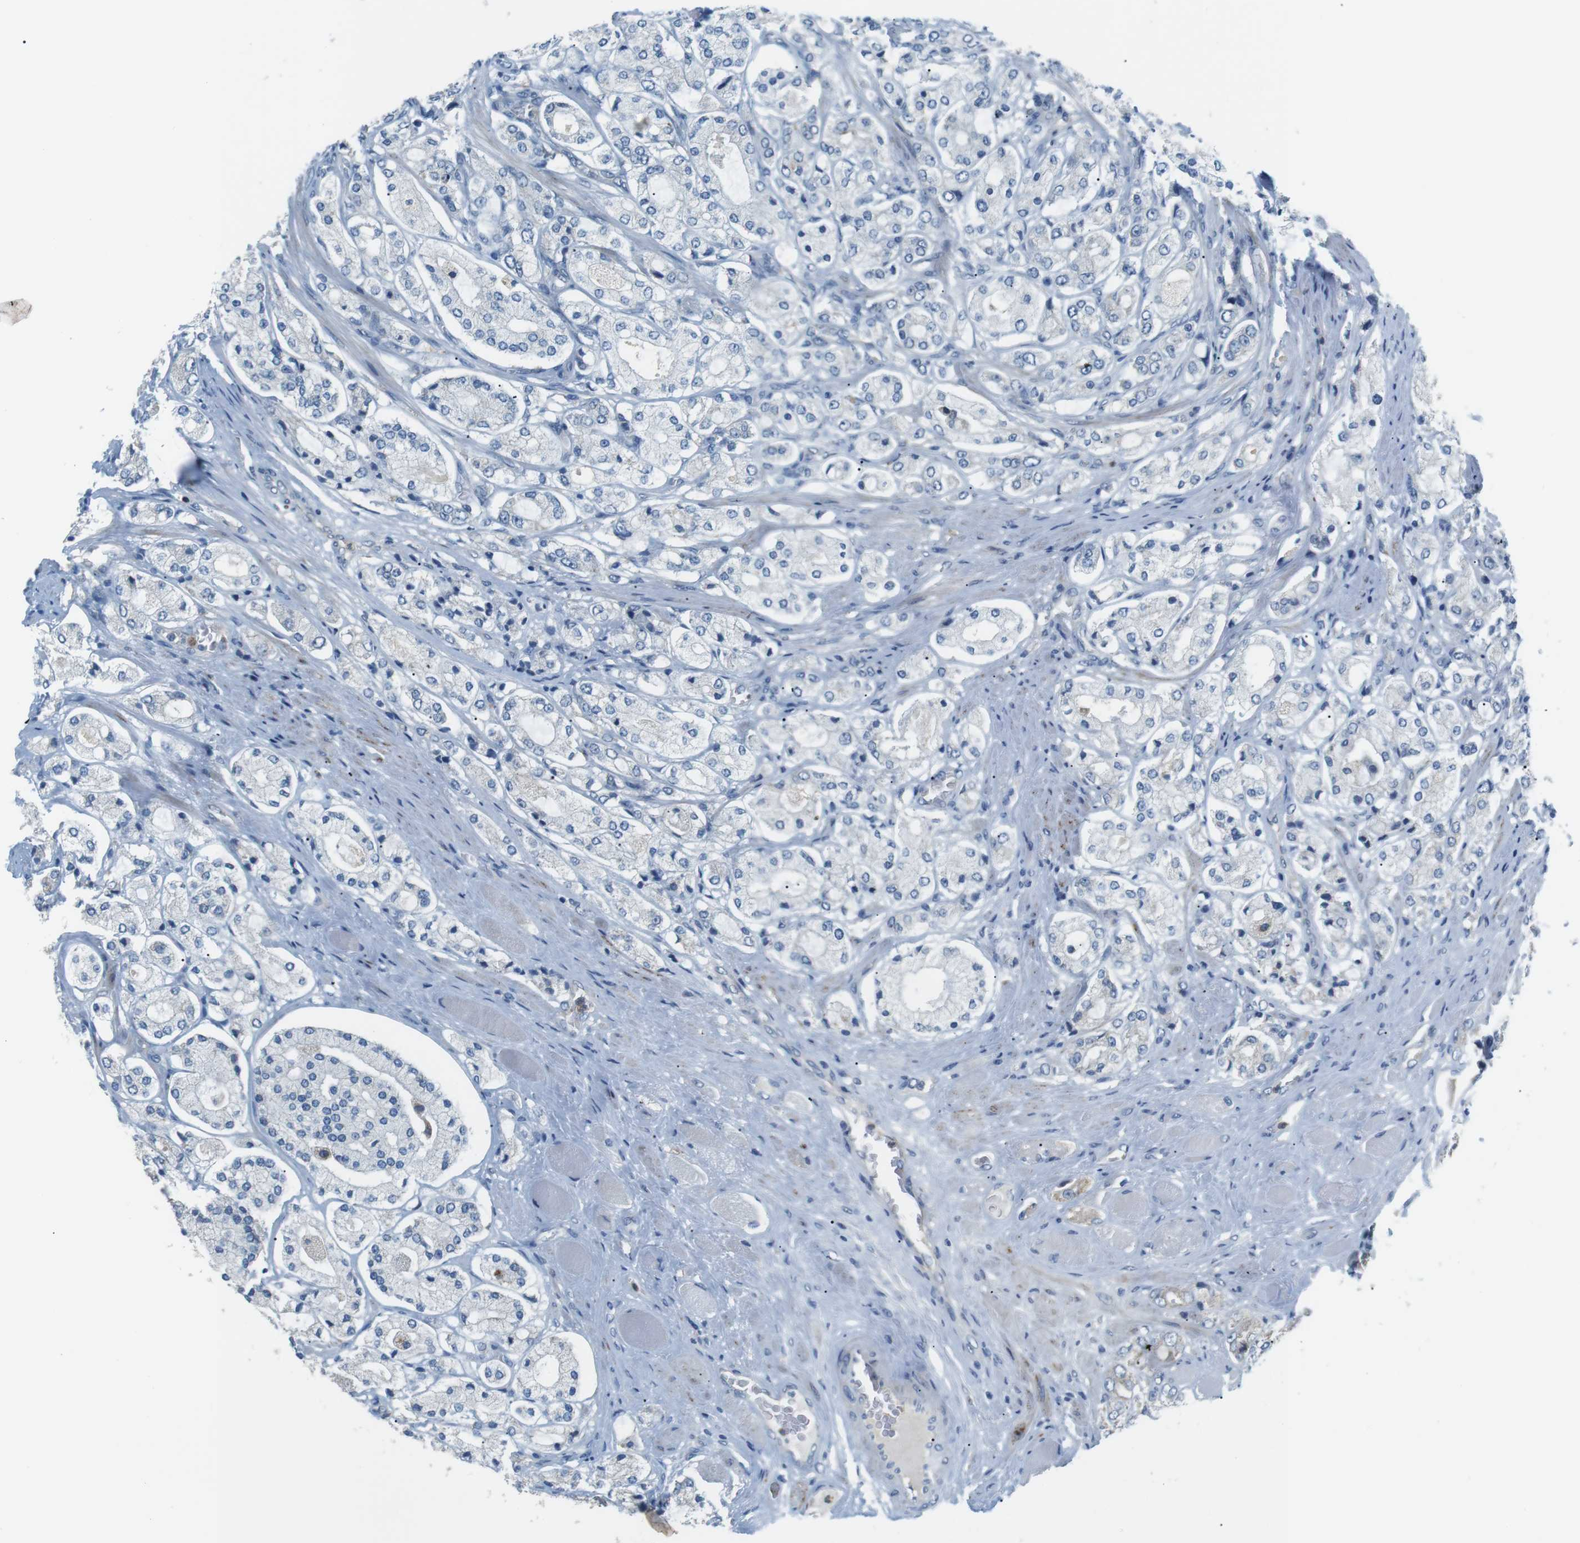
{"staining": {"intensity": "negative", "quantity": "none", "location": "none"}, "tissue": "prostate cancer", "cell_type": "Tumor cells", "image_type": "cancer", "snomed": [{"axis": "morphology", "description": "Adenocarcinoma, High grade"}, {"axis": "topography", "description": "Prostate"}], "caption": "Image shows no significant protein positivity in tumor cells of prostate adenocarcinoma (high-grade).", "gene": "CD300E", "patient": {"sex": "male", "age": 65}}